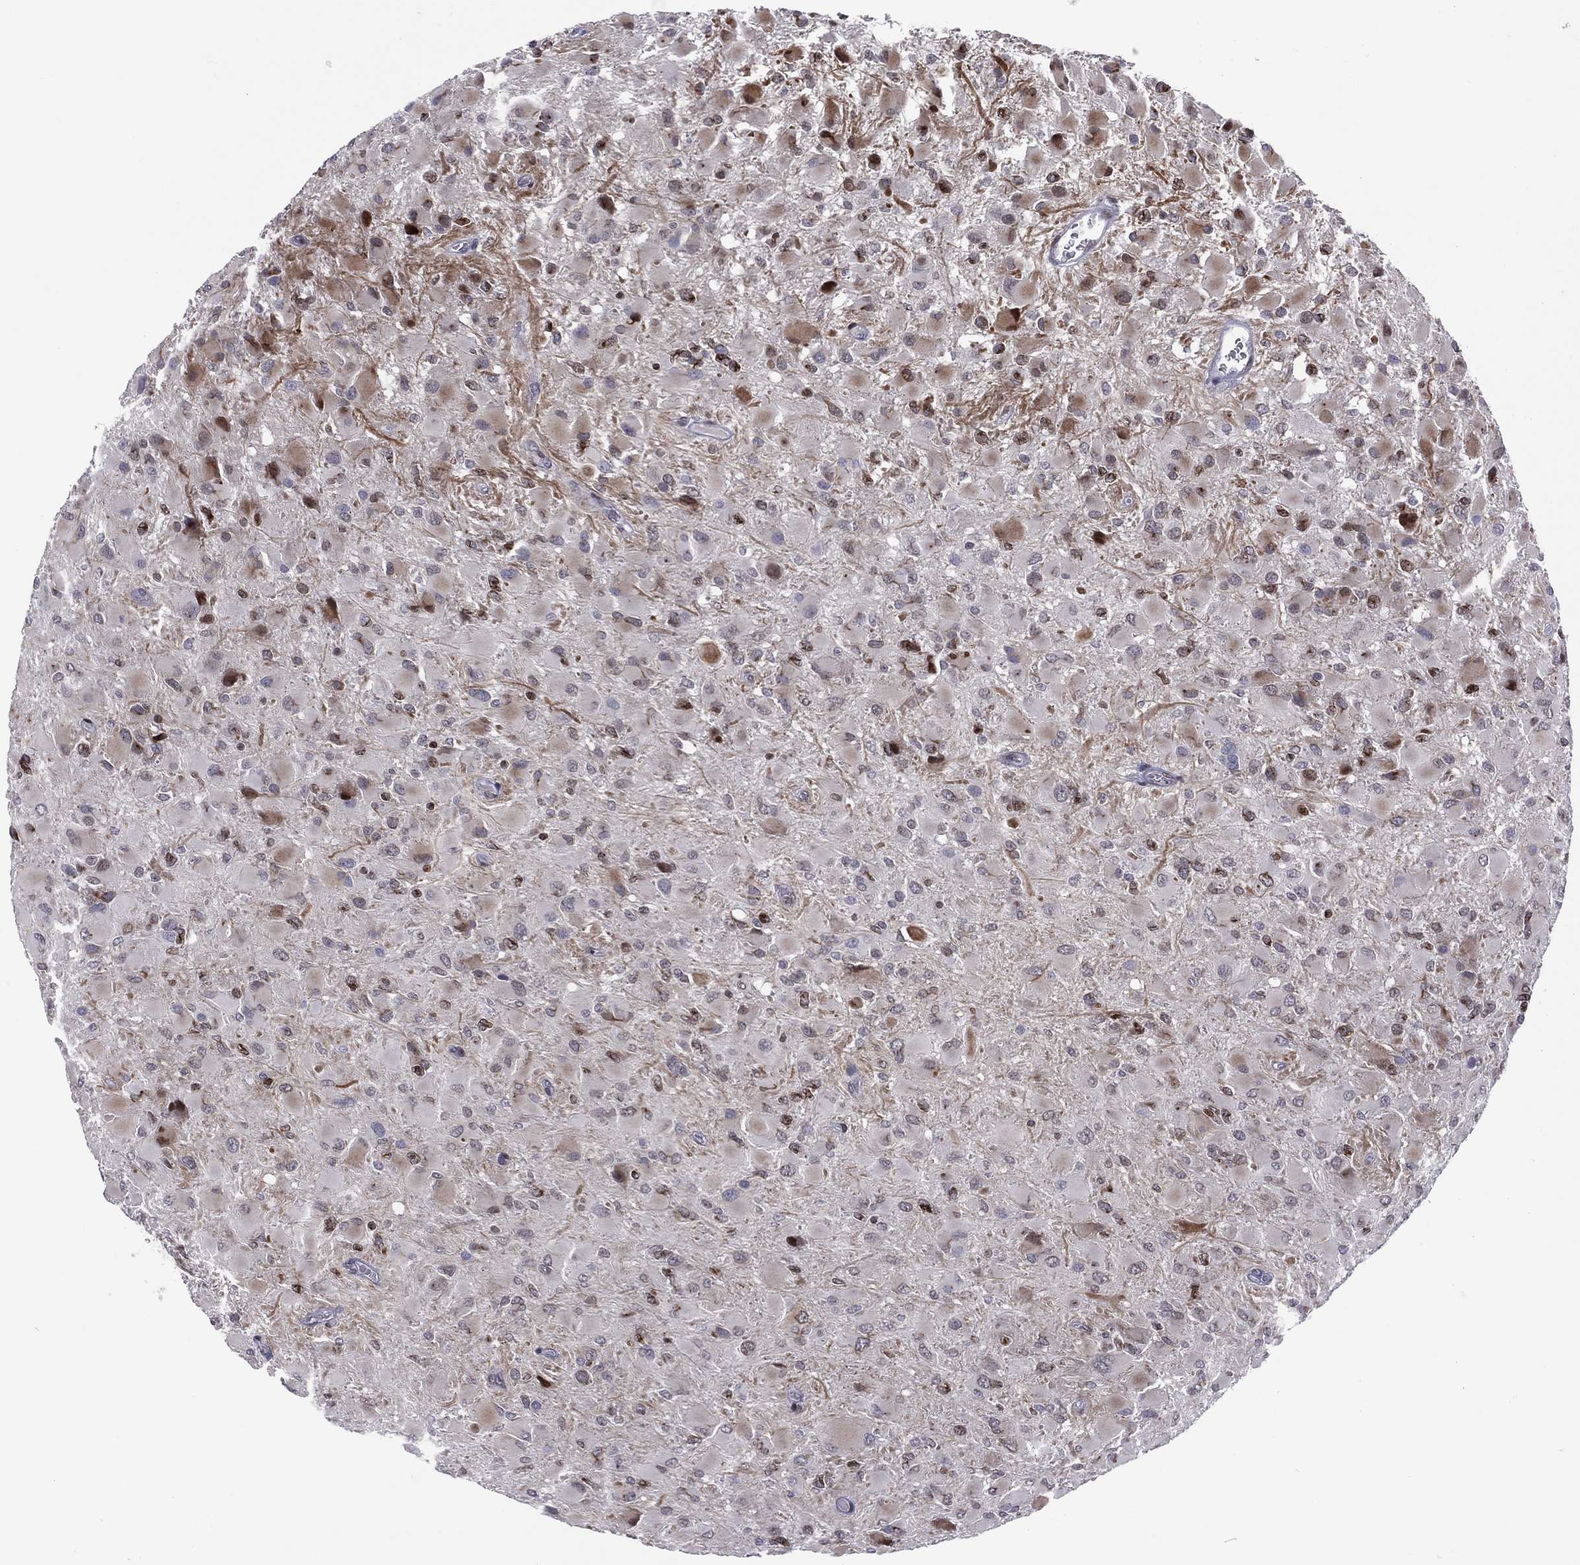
{"staining": {"intensity": "strong", "quantity": "<25%", "location": "nuclear"}, "tissue": "glioma", "cell_type": "Tumor cells", "image_type": "cancer", "snomed": [{"axis": "morphology", "description": "Glioma, malignant, High grade"}, {"axis": "topography", "description": "Cerebral cortex"}], "caption": "DAB (3,3'-diaminobenzidine) immunohistochemical staining of human glioma reveals strong nuclear protein positivity in approximately <25% of tumor cells. Nuclei are stained in blue.", "gene": "DBF4B", "patient": {"sex": "female", "age": 36}}